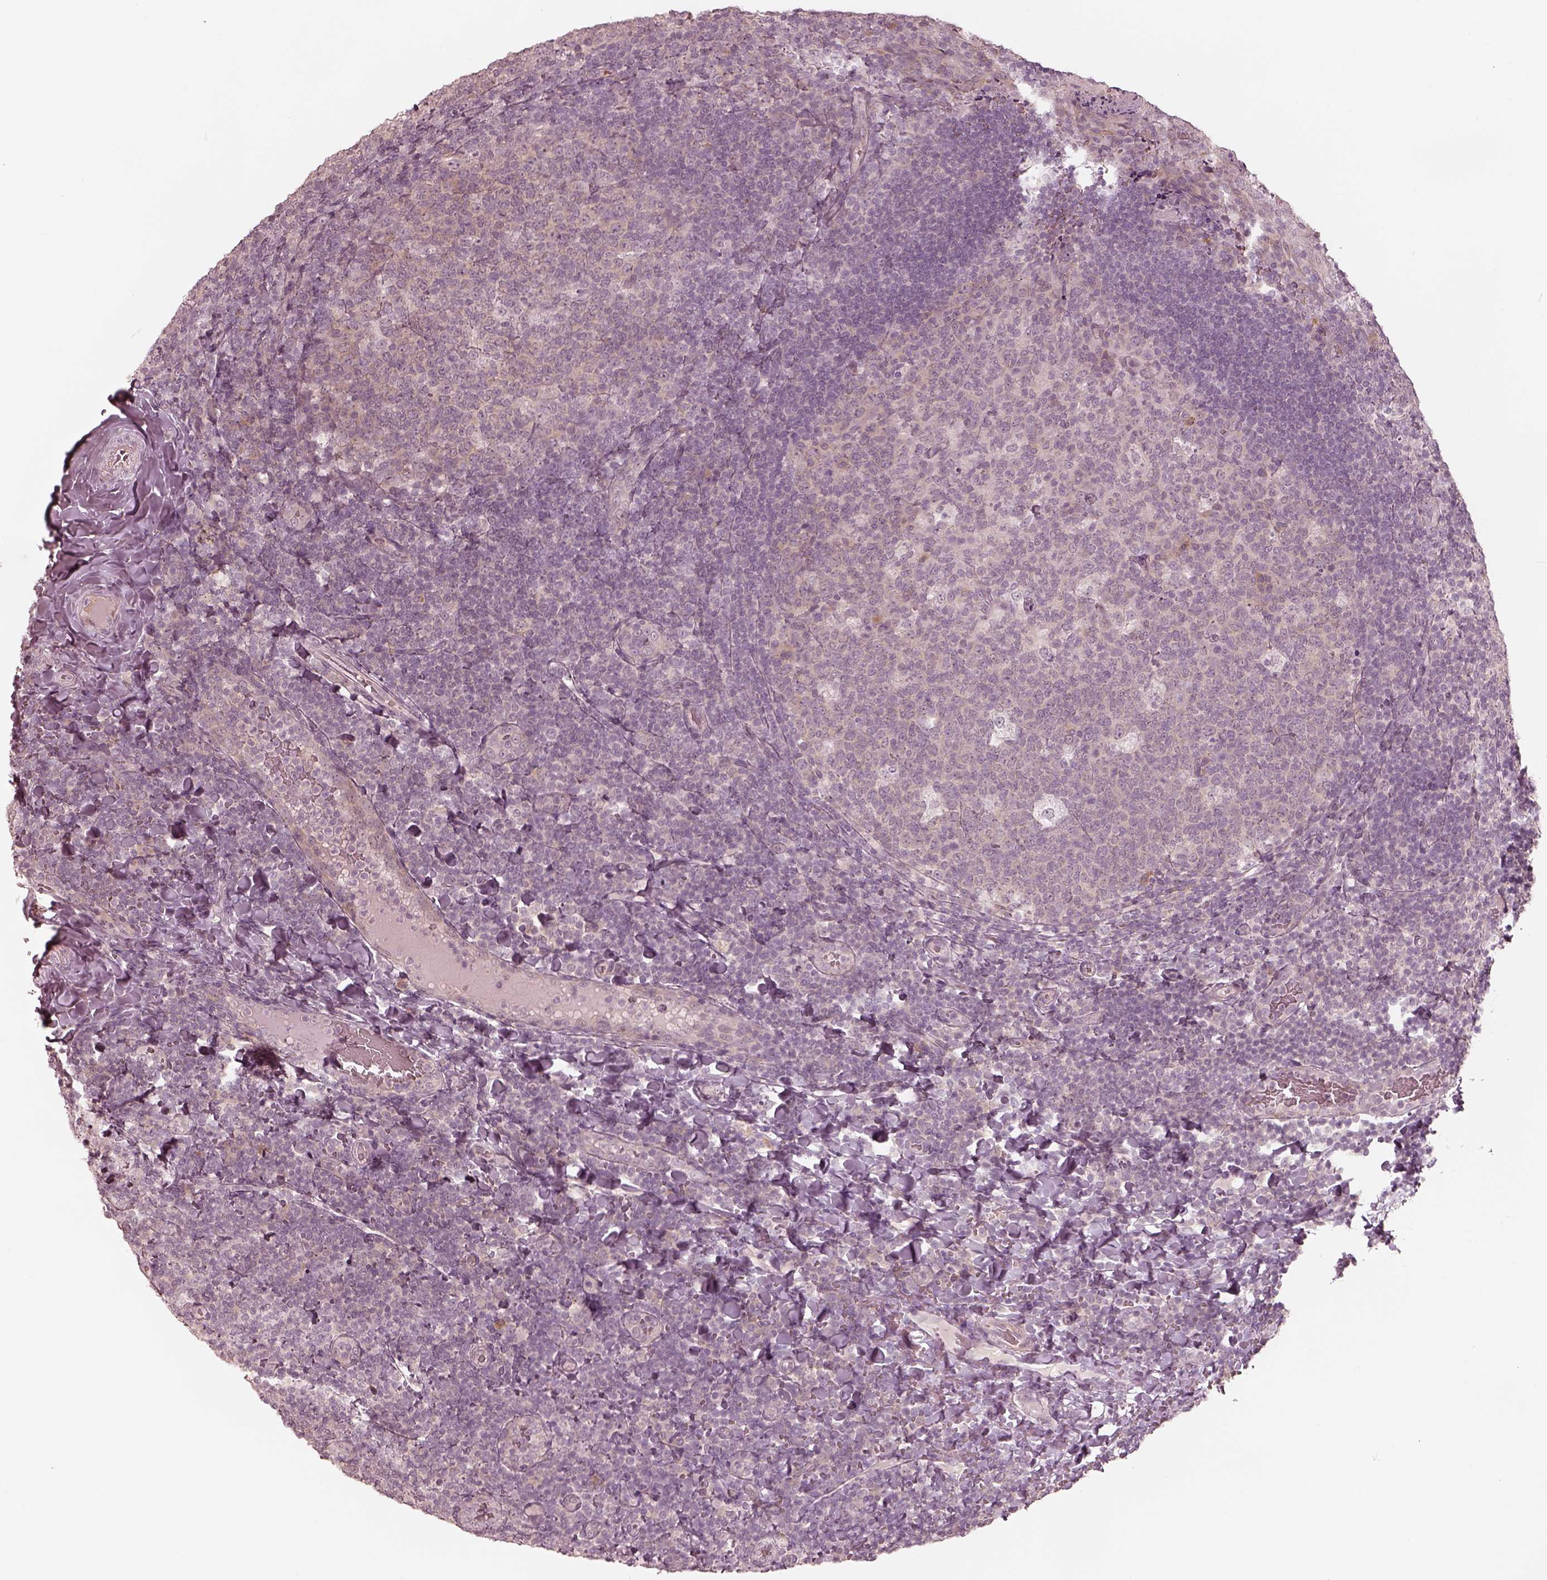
{"staining": {"intensity": "negative", "quantity": "none", "location": "none"}, "tissue": "tonsil", "cell_type": "Germinal center cells", "image_type": "normal", "snomed": [{"axis": "morphology", "description": "Normal tissue, NOS"}, {"axis": "topography", "description": "Tonsil"}], "caption": "A micrograph of tonsil stained for a protein displays no brown staining in germinal center cells. Brightfield microscopy of IHC stained with DAB (brown) and hematoxylin (blue), captured at high magnification.", "gene": "ACACB", "patient": {"sex": "male", "age": 17}}